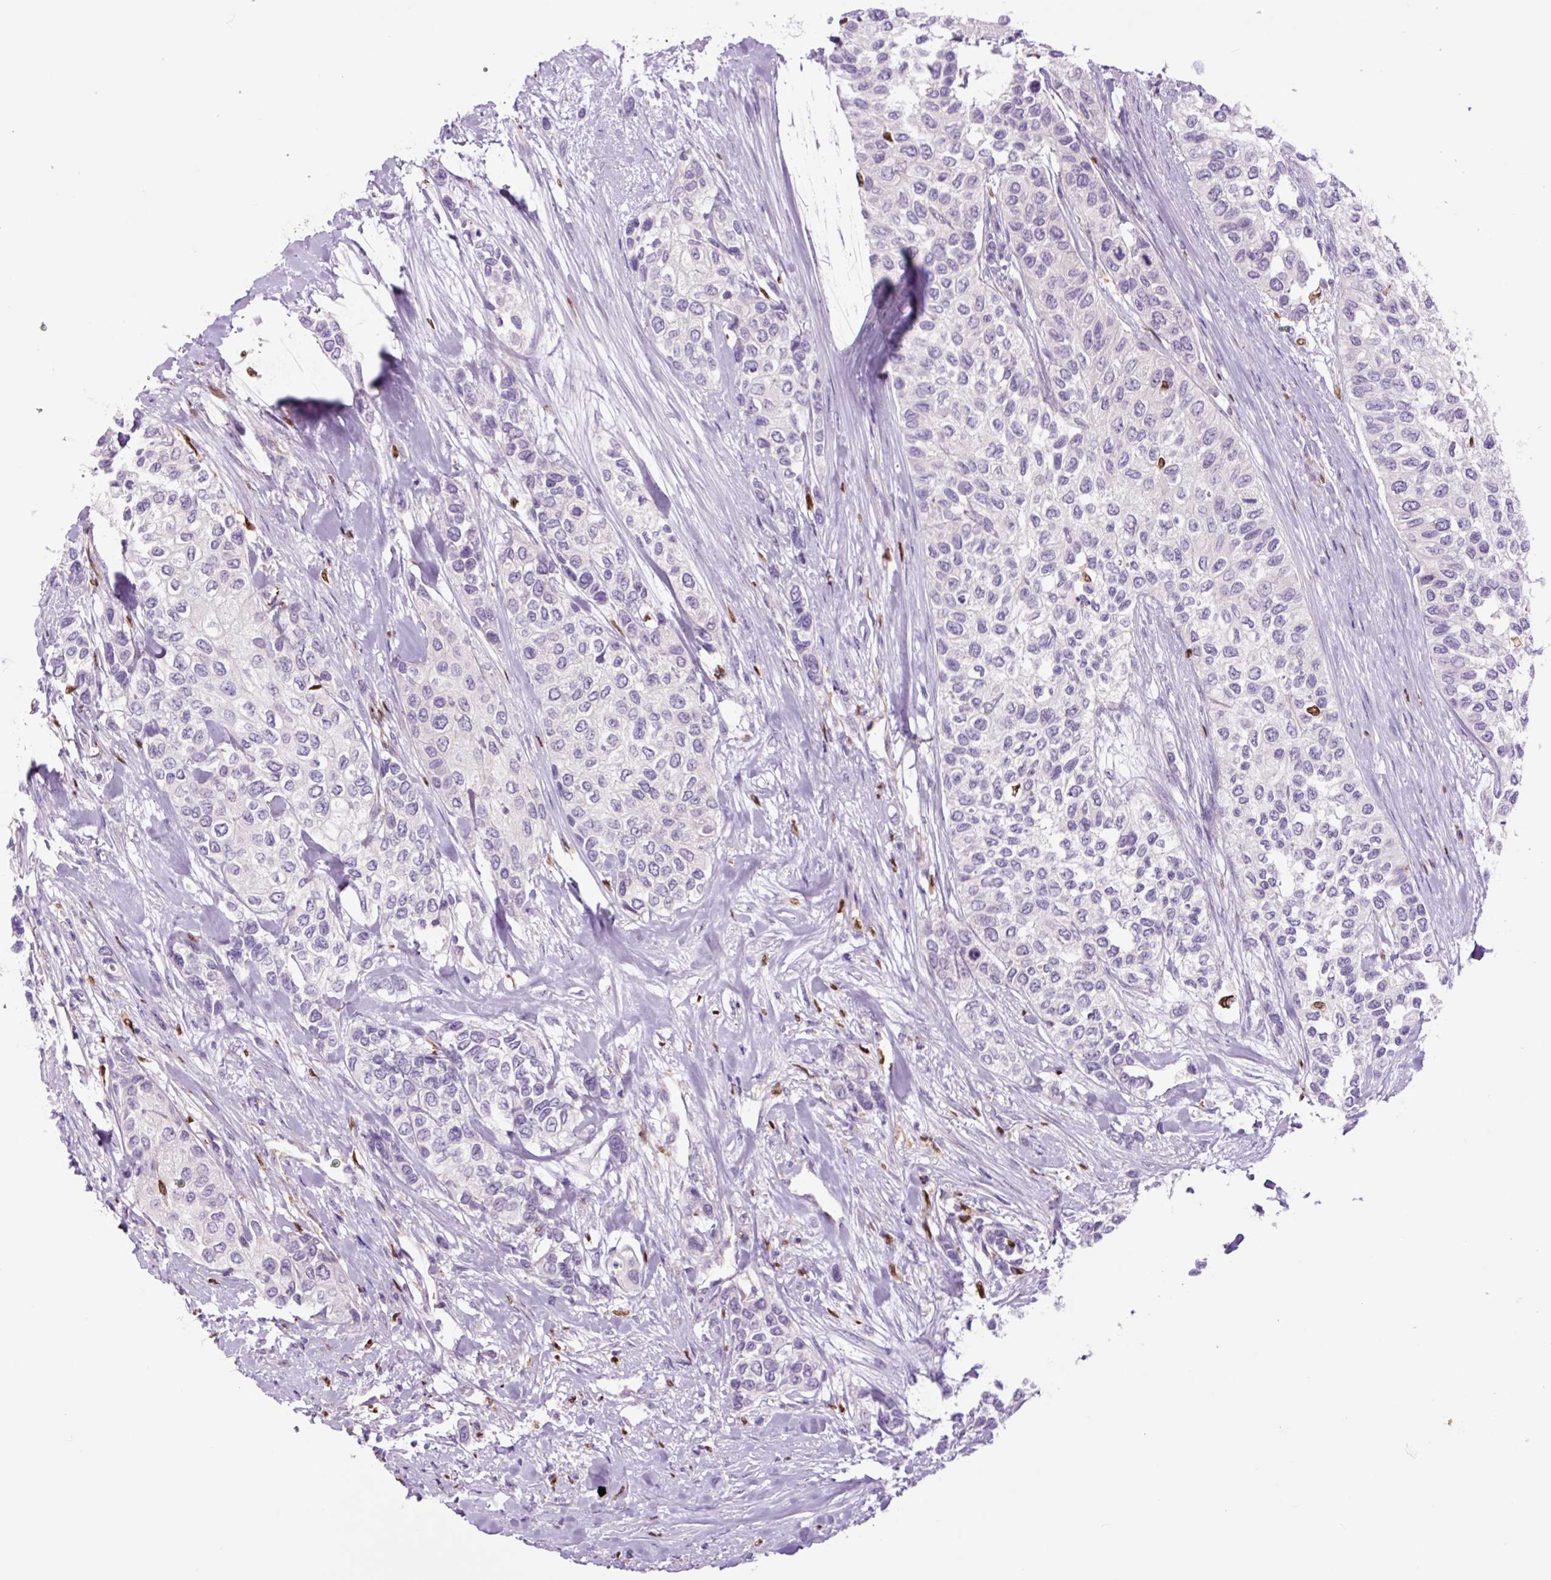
{"staining": {"intensity": "negative", "quantity": "none", "location": "none"}, "tissue": "urothelial cancer", "cell_type": "Tumor cells", "image_type": "cancer", "snomed": [{"axis": "morphology", "description": "Normal tissue, NOS"}, {"axis": "morphology", "description": "Urothelial carcinoma, High grade"}, {"axis": "topography", "description": "Vascular tissue"}, {"axis": "topography", "description": "Urinary bladder"}], "caption": "A histopathology image of human urothelial cancer is negative for staining in tumor cells.", "gene": "SPI1", "patient": {"sex": "female", "age": 56}}